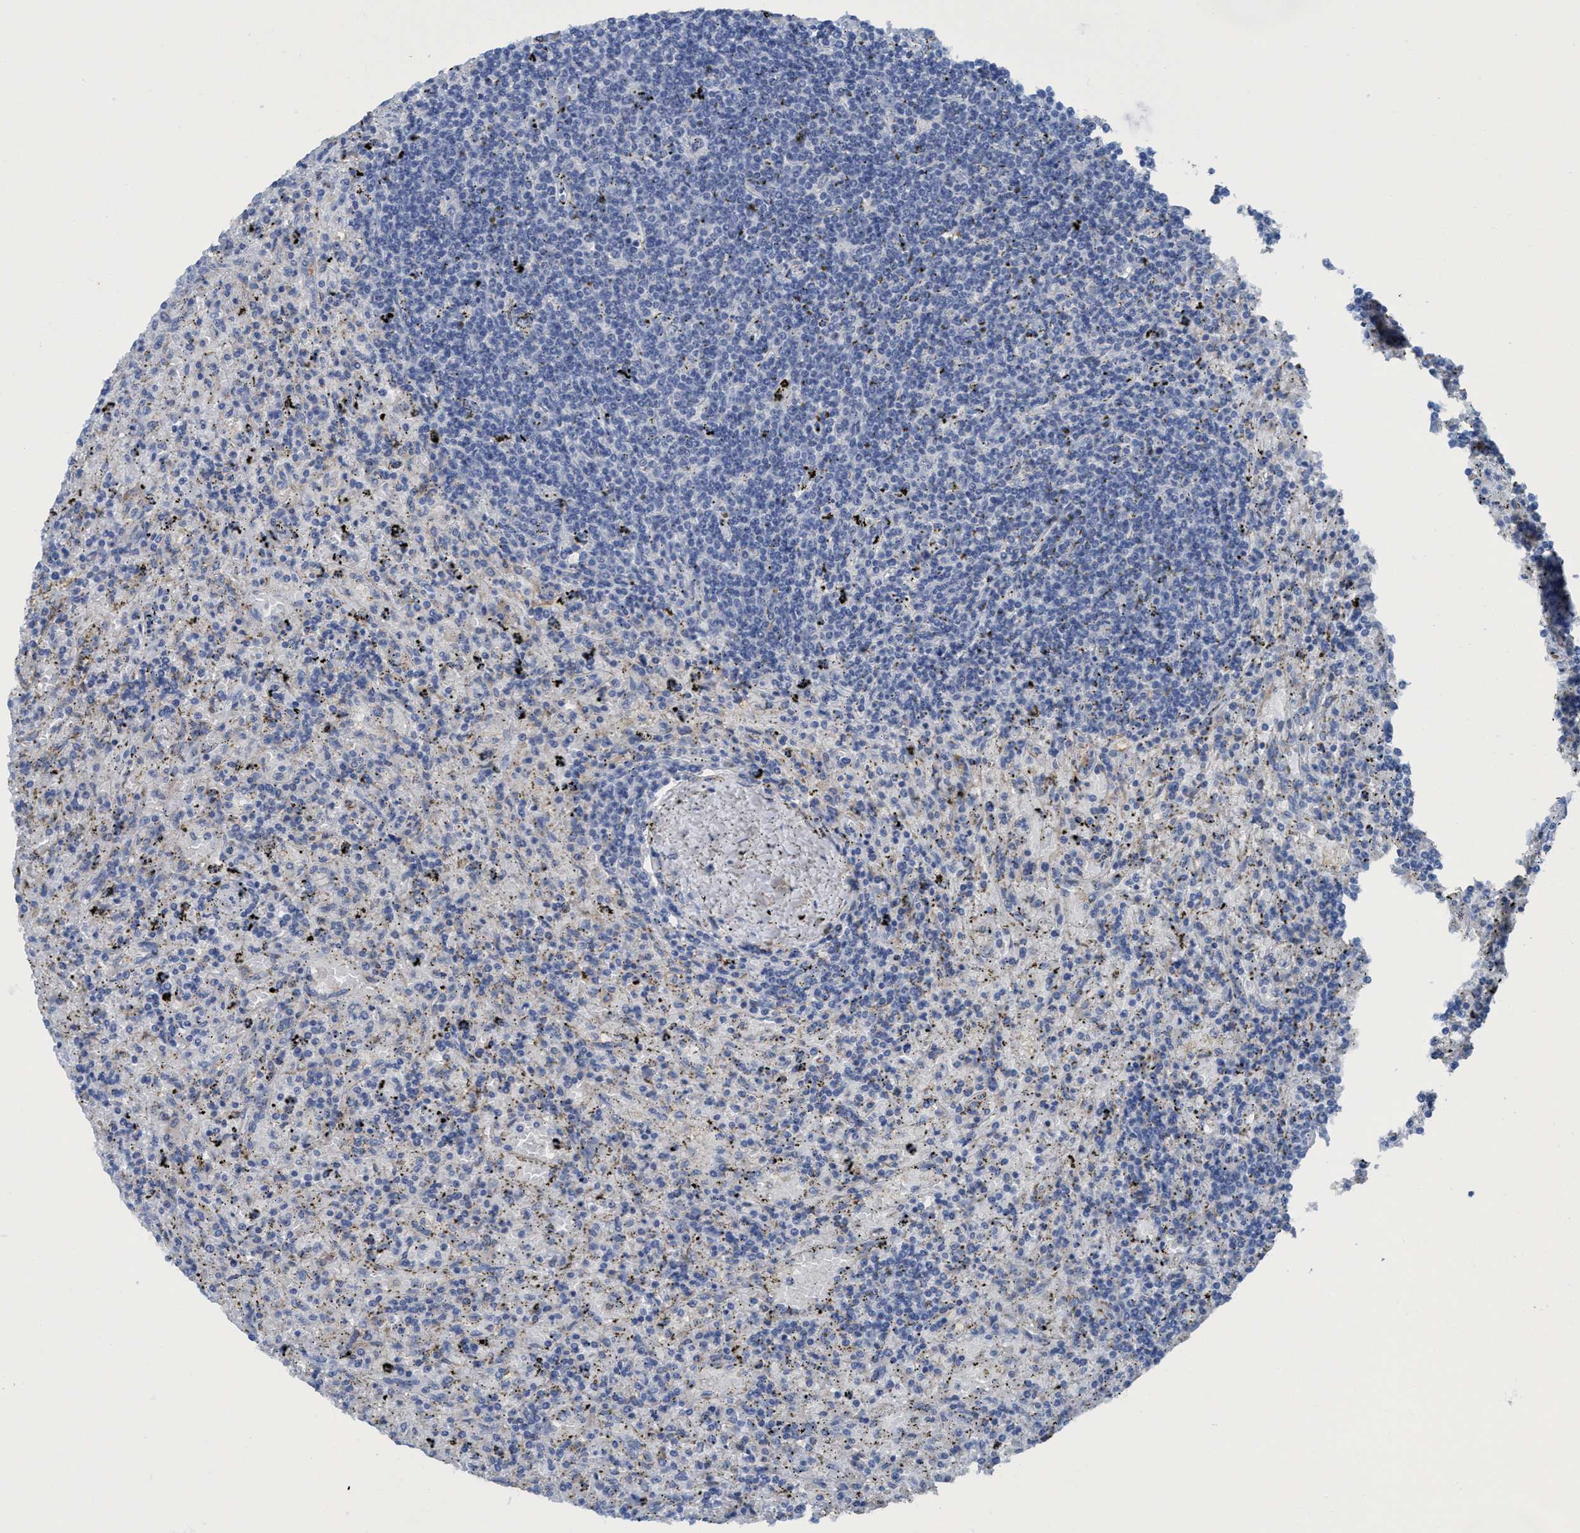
{"staining": {"intensity": "negative", "quantity": "none", "location": "none"}, "tissue": "lymphoma", "cell_type": "Tumor cells", "image_type": "cancer", "snomed": [{"axis": "morphology", "description": "Malignant lymphoma, non-Hodgkin's type, Low grade"}, {"axis": "topography", "description": "Spleen"}], "caption": "Low-grade malignant lymphoma, non-Hodgkin's type stained for a protein using IHC demonstrates no staining tumor cells.", "gene": "DNAI1", "patient": {"sex": "male", "age": 76}}